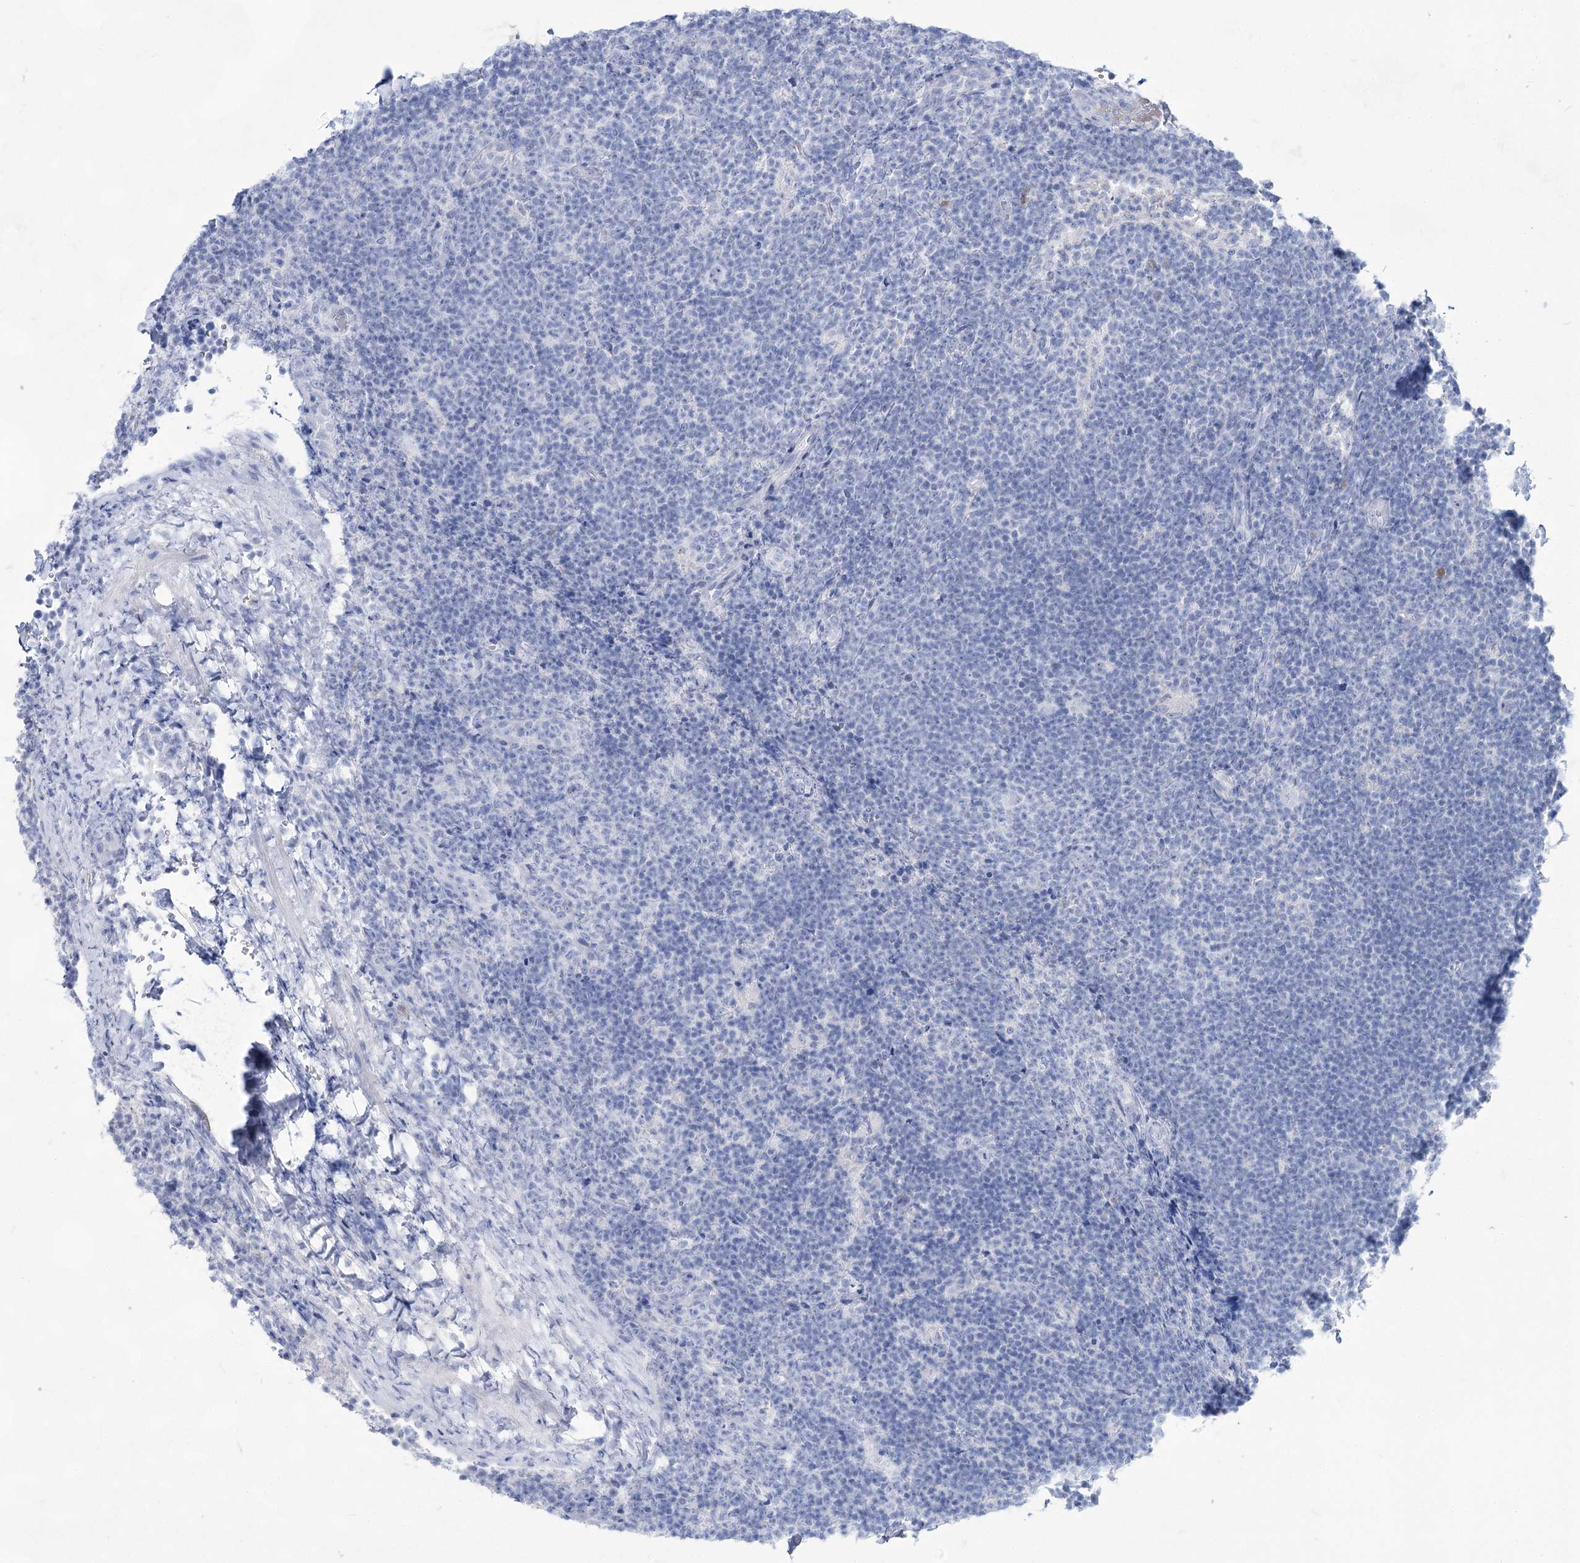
{"staining": {"intensity": "negative", "quantity": "none", "location": "none"}, "tissue": "lymphoma", "cell_type": "Tumor cells", "image_type": "cancer", "snomed": [{"axis": "morphology", "description": "Hodgkin's disease, NOS"}, {"axis": "topography", "description": "Lymph node"}], "caption": "The immunohistochemistry (IHC) photomicrograph has no significant staining in tumor cells of lymphoma tissue.", "gene": "ACRV1", "patient": {"sex": "female", "age": 57}}